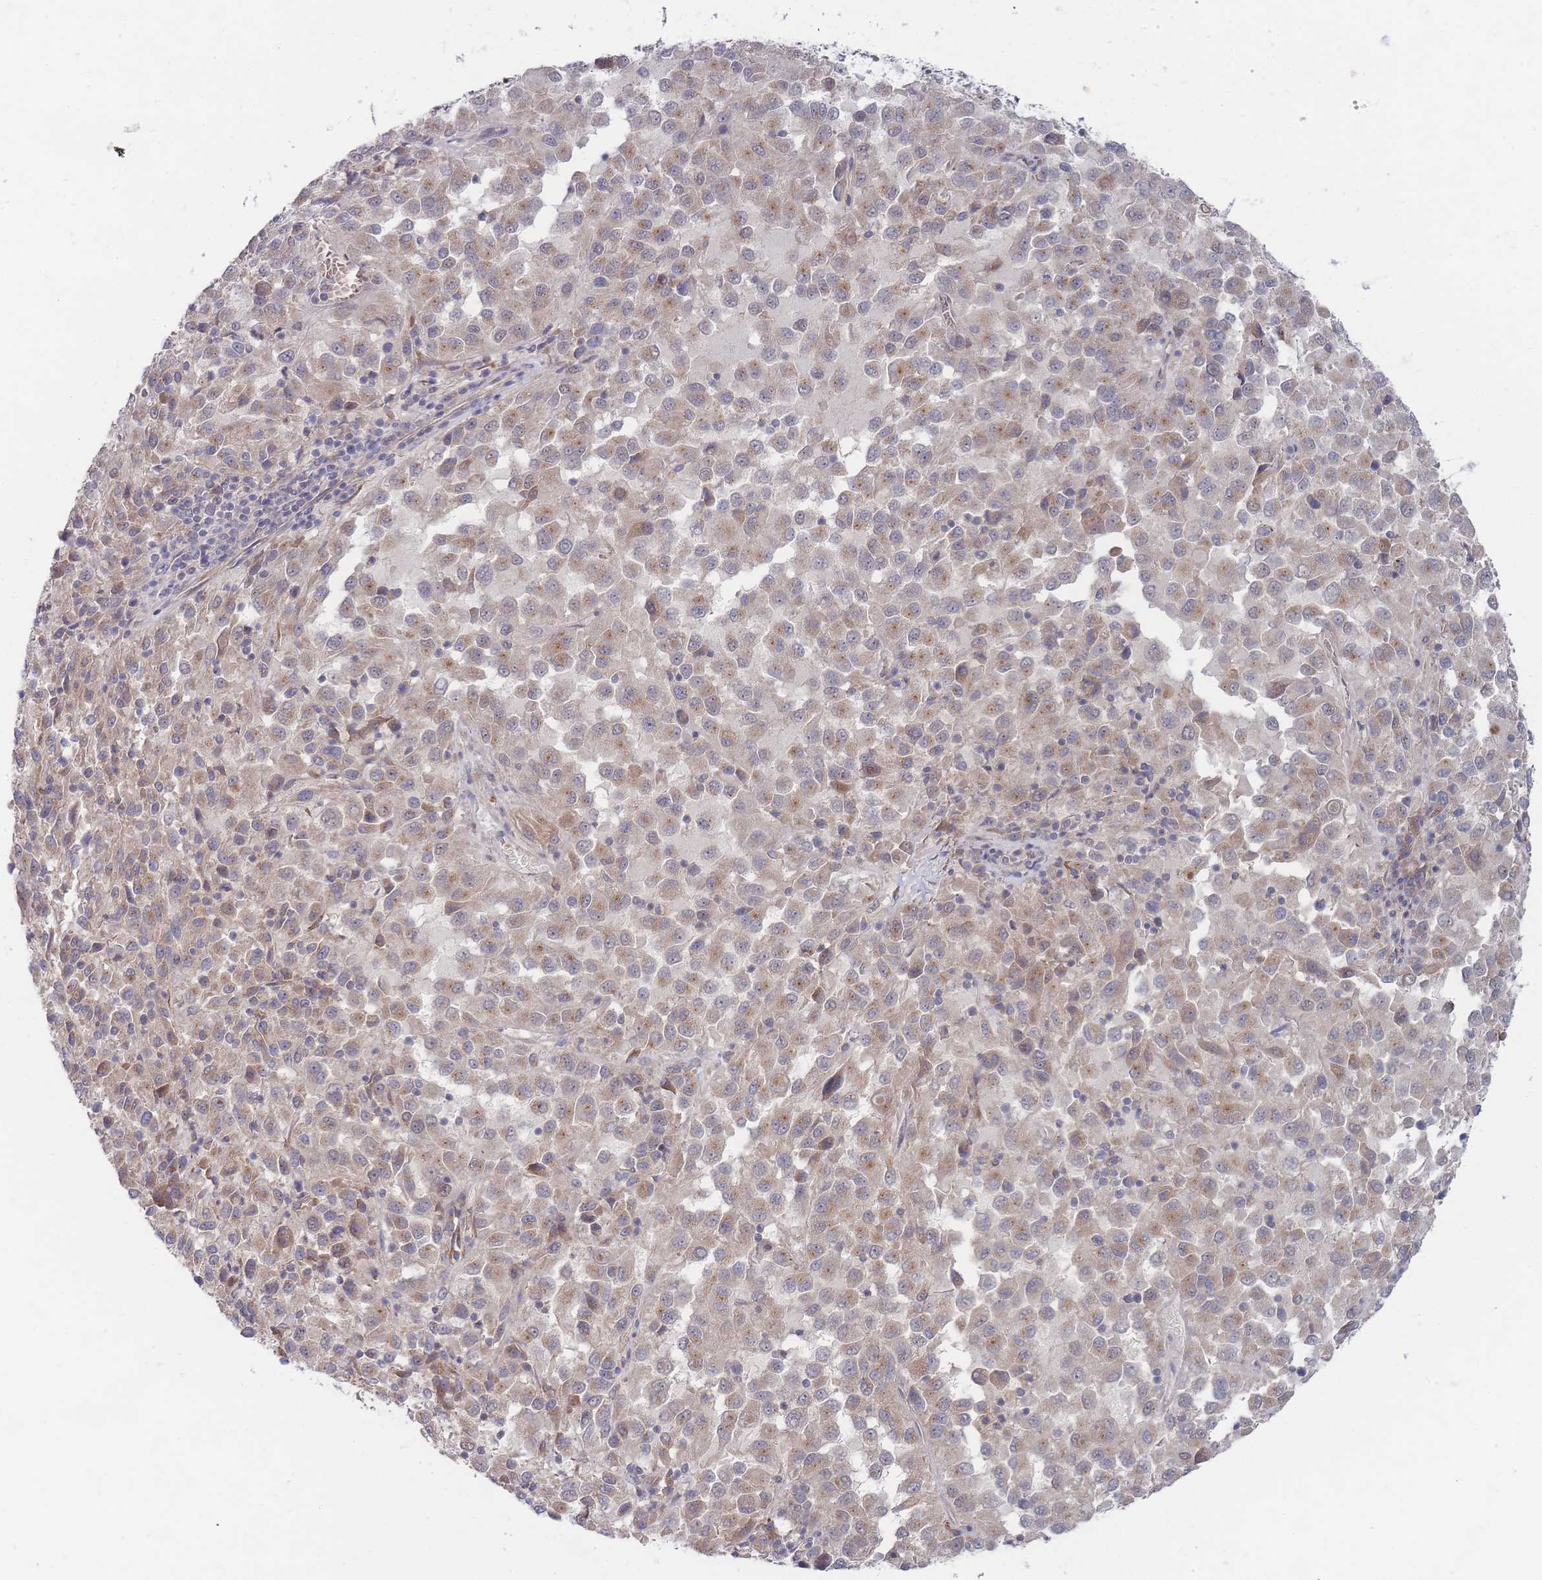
{"staining": {"intensity": "weak", "quantity": ">75%", "location": "cytoplasmic/membranous"}, "tissue": "melanoma", "cell_type": "Tumor cells", "image_type": "cancer", "snomed": [{"axis": "morphology", "description": "Malignant melanoma, Metastatic site"}, {"axis": "topography", "description": "Lung"}], "caption": "Malignant melanoma (metastatic site) was stained to show a protein in brown. There is low levels of weak cytoplasmic/membranous positivity in approximately >75% of tumor cells.", "gene": "SLC35F5", "patient": {"sex": "male", "age": 64}}